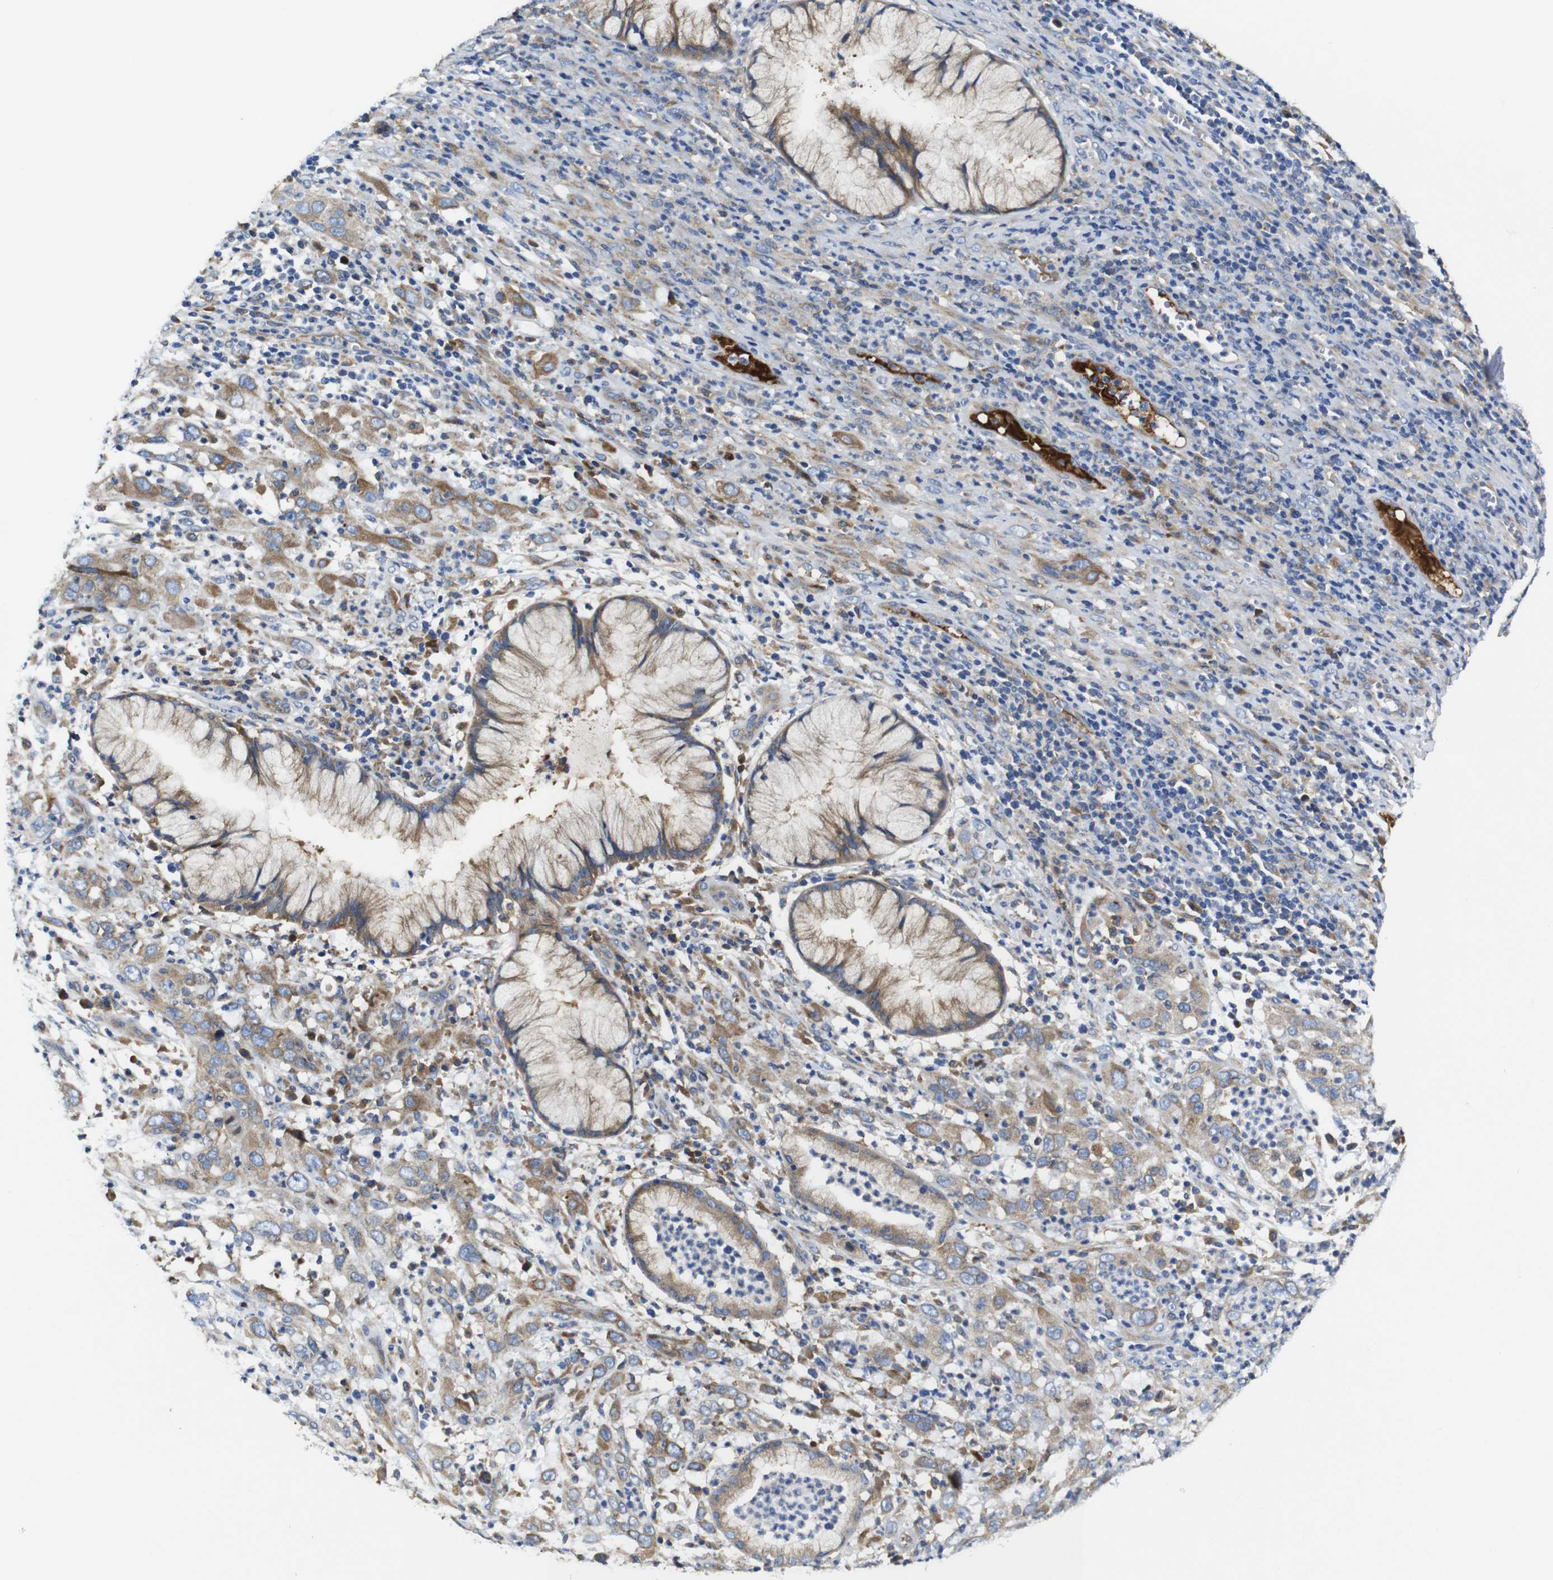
{"staining": {"intensity": "moderate", "quantity": "25%-75%", "location": "cytoplasmic/membranous"}, "tissue": "cervical cancer", "cell_type": "Tumor cells", "image_type": "cancer", "snomed": [{"axis": "morphology", "description": "Squamous cell carcinoma, NOS"}, {"axis": "topography", "description": "Cervix"}], "caption": "Cervical cancer tissue exhibits moderate cytoplasmic/membranous expression in approximately 25%-75% of tumor cells, visualized by immunohistochemistry.", "gene": "CLCC1", "patient": {"sex": "female", "age": 32}}